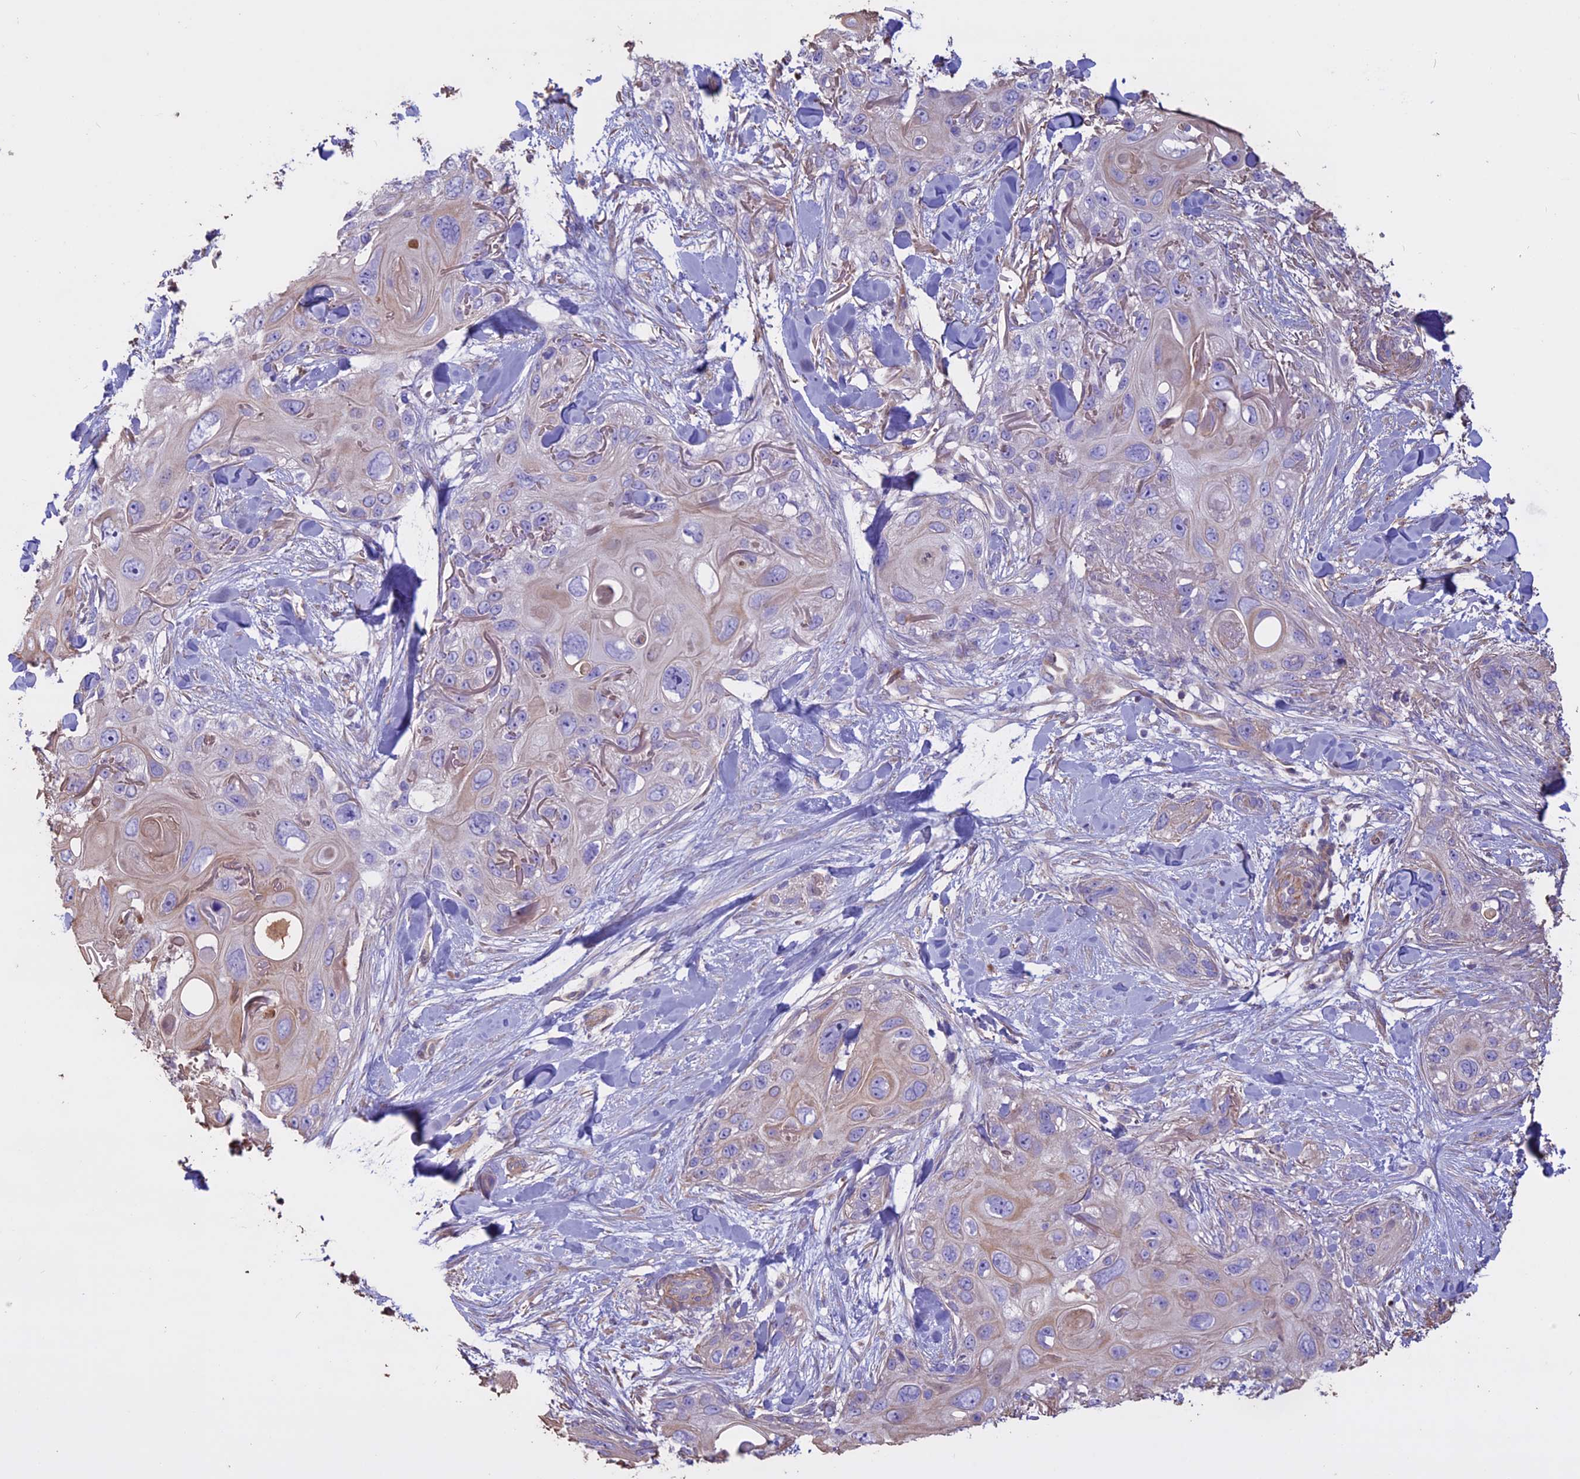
{"staining": {"intensity": "negative", "quantity": "none", "location": "none"}, "tissue": "skin cancer", "cell_type": "Tumor cells", "image_type": "cancer", "snomed": [{"axis": "morphology", "description": "Normal tissue, NOS"}, {"axis": "morphology", "description": "Squamous cell carcinoma, NOS"}, {"axis": "topography", "description": "Skin"}], "caption": "IHC image of human squamous cell carcinoma (skin) stained for a protein (brown), which exhibits no positivity in tumor cells.", "gene": "CCDC148", "patient": {"sex": "male", "age": 72}}